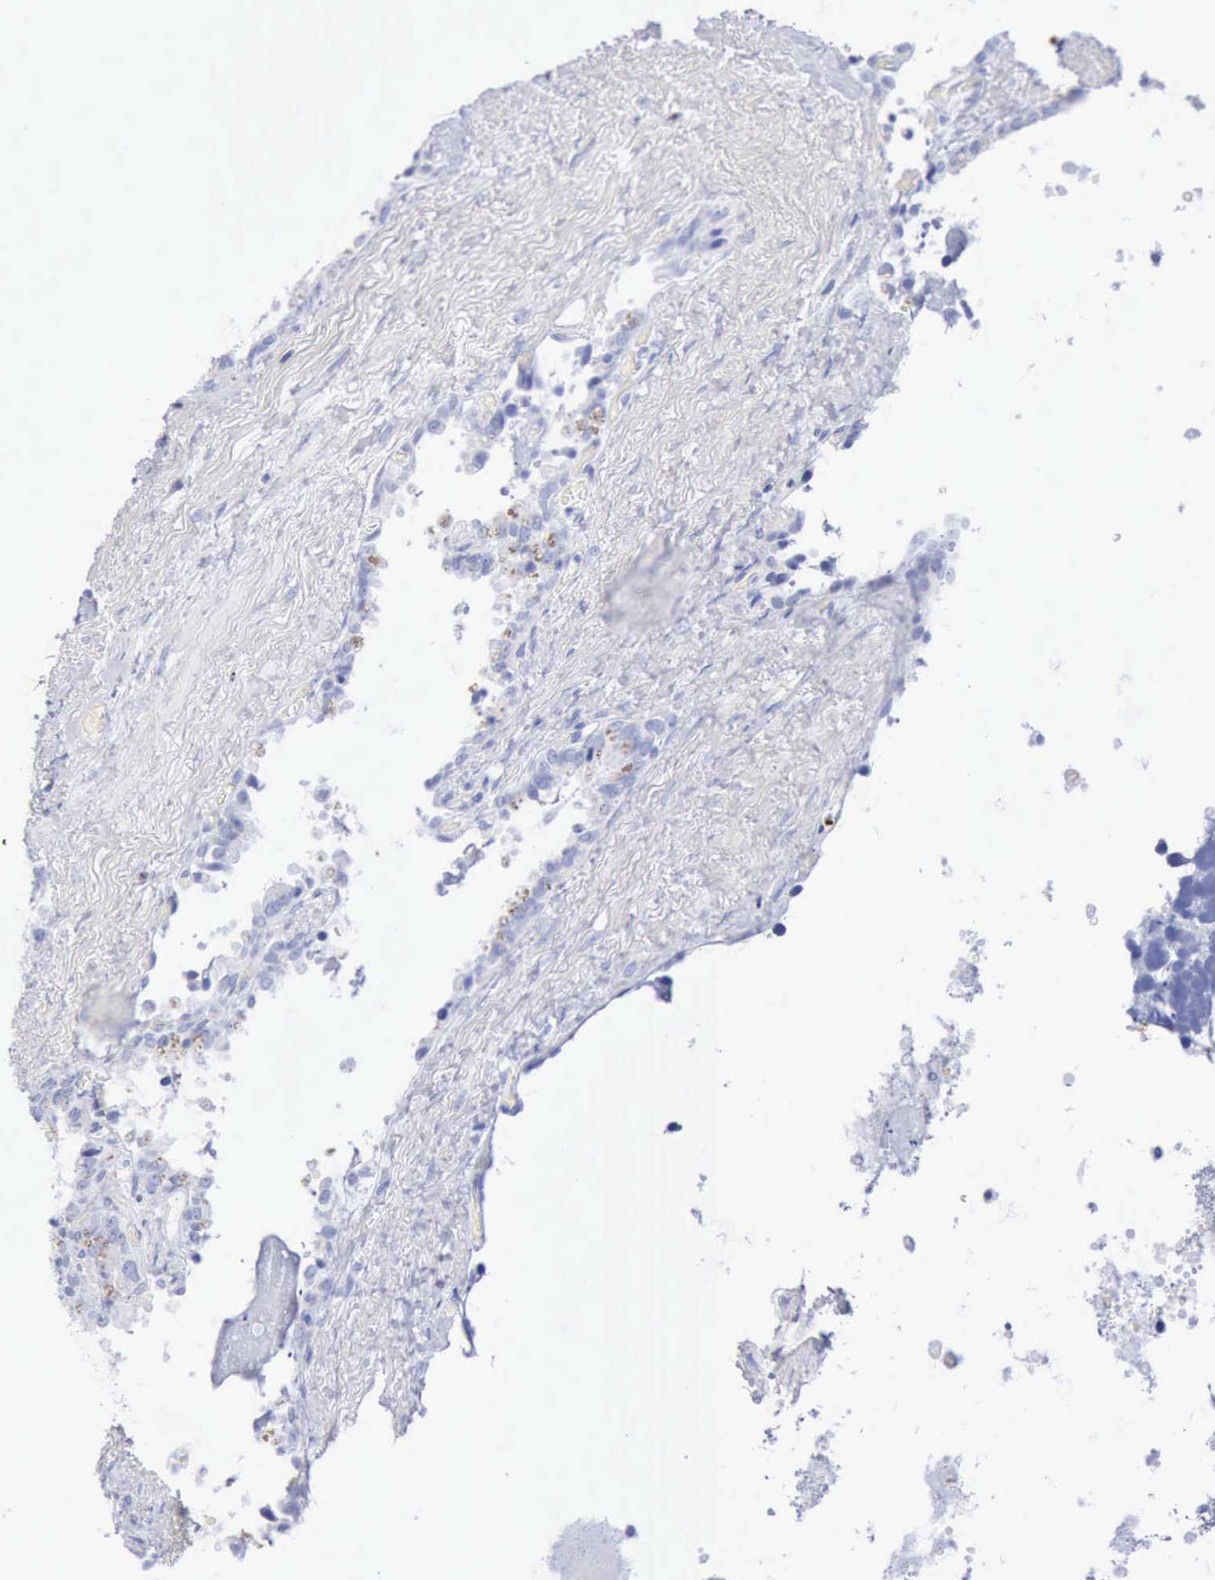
{"staining": {"intensity": "negative", "quantity": "none", "location": "none"}, "tissue": "seminal vesicle", "cell_type": "Glandular cells", "image_type": "normal", "snomed": [{"axis": "morphology", "description": "Normal tissue, NOS"}, {"axis": "topography", "description": "Prostate"}, {"axis": "topography", "description": "Seminal veicle"}], "caption": "Immunohistochemistry histopathology image of normal human seminal vesicle stained for a protein (brown), which shows no expression in glandular cells.", "gene": "GZMB", "patient": {"sex": "male", "age": 63}}